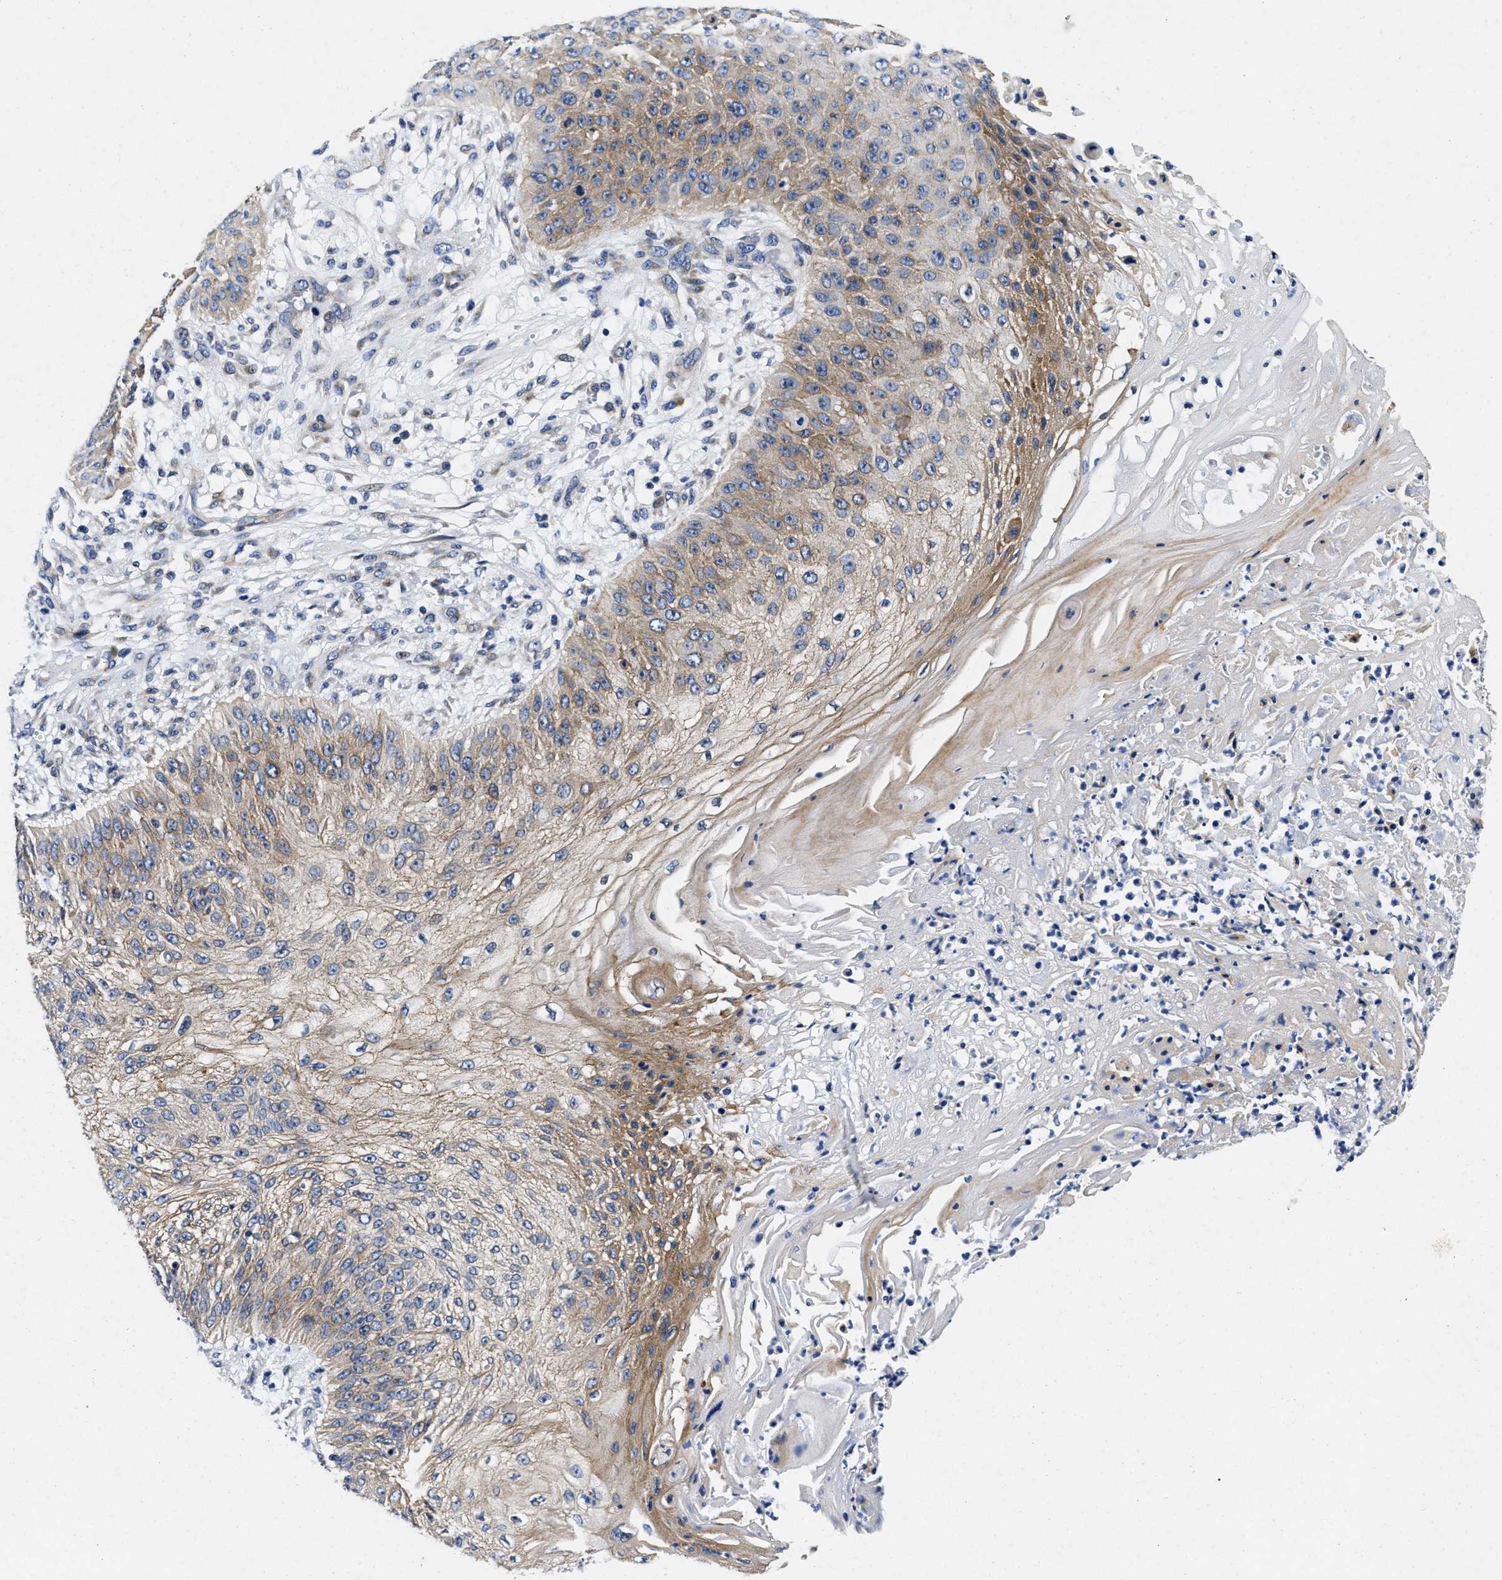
{"staining": {"intensity": "moderate", "quantity": "25%-75%", "location": "cytoplasmic/membranous"}, "tissue": "skin cancer", "cell_type": "Tumor cells", "image_type": "cancer", "snomed": [{"axis": "morphology", "description": "Squamous cell carcinoma, NOS"}, {"axis": "topography", "description": "Skin"}], "caption": "Moderate cytoplasmic/membranous protein expression is present in approximately 25%-75% of tumor cells in skin cancer.", "gene": "LAD1", "patient": {"sex": "female", "age": 80}}